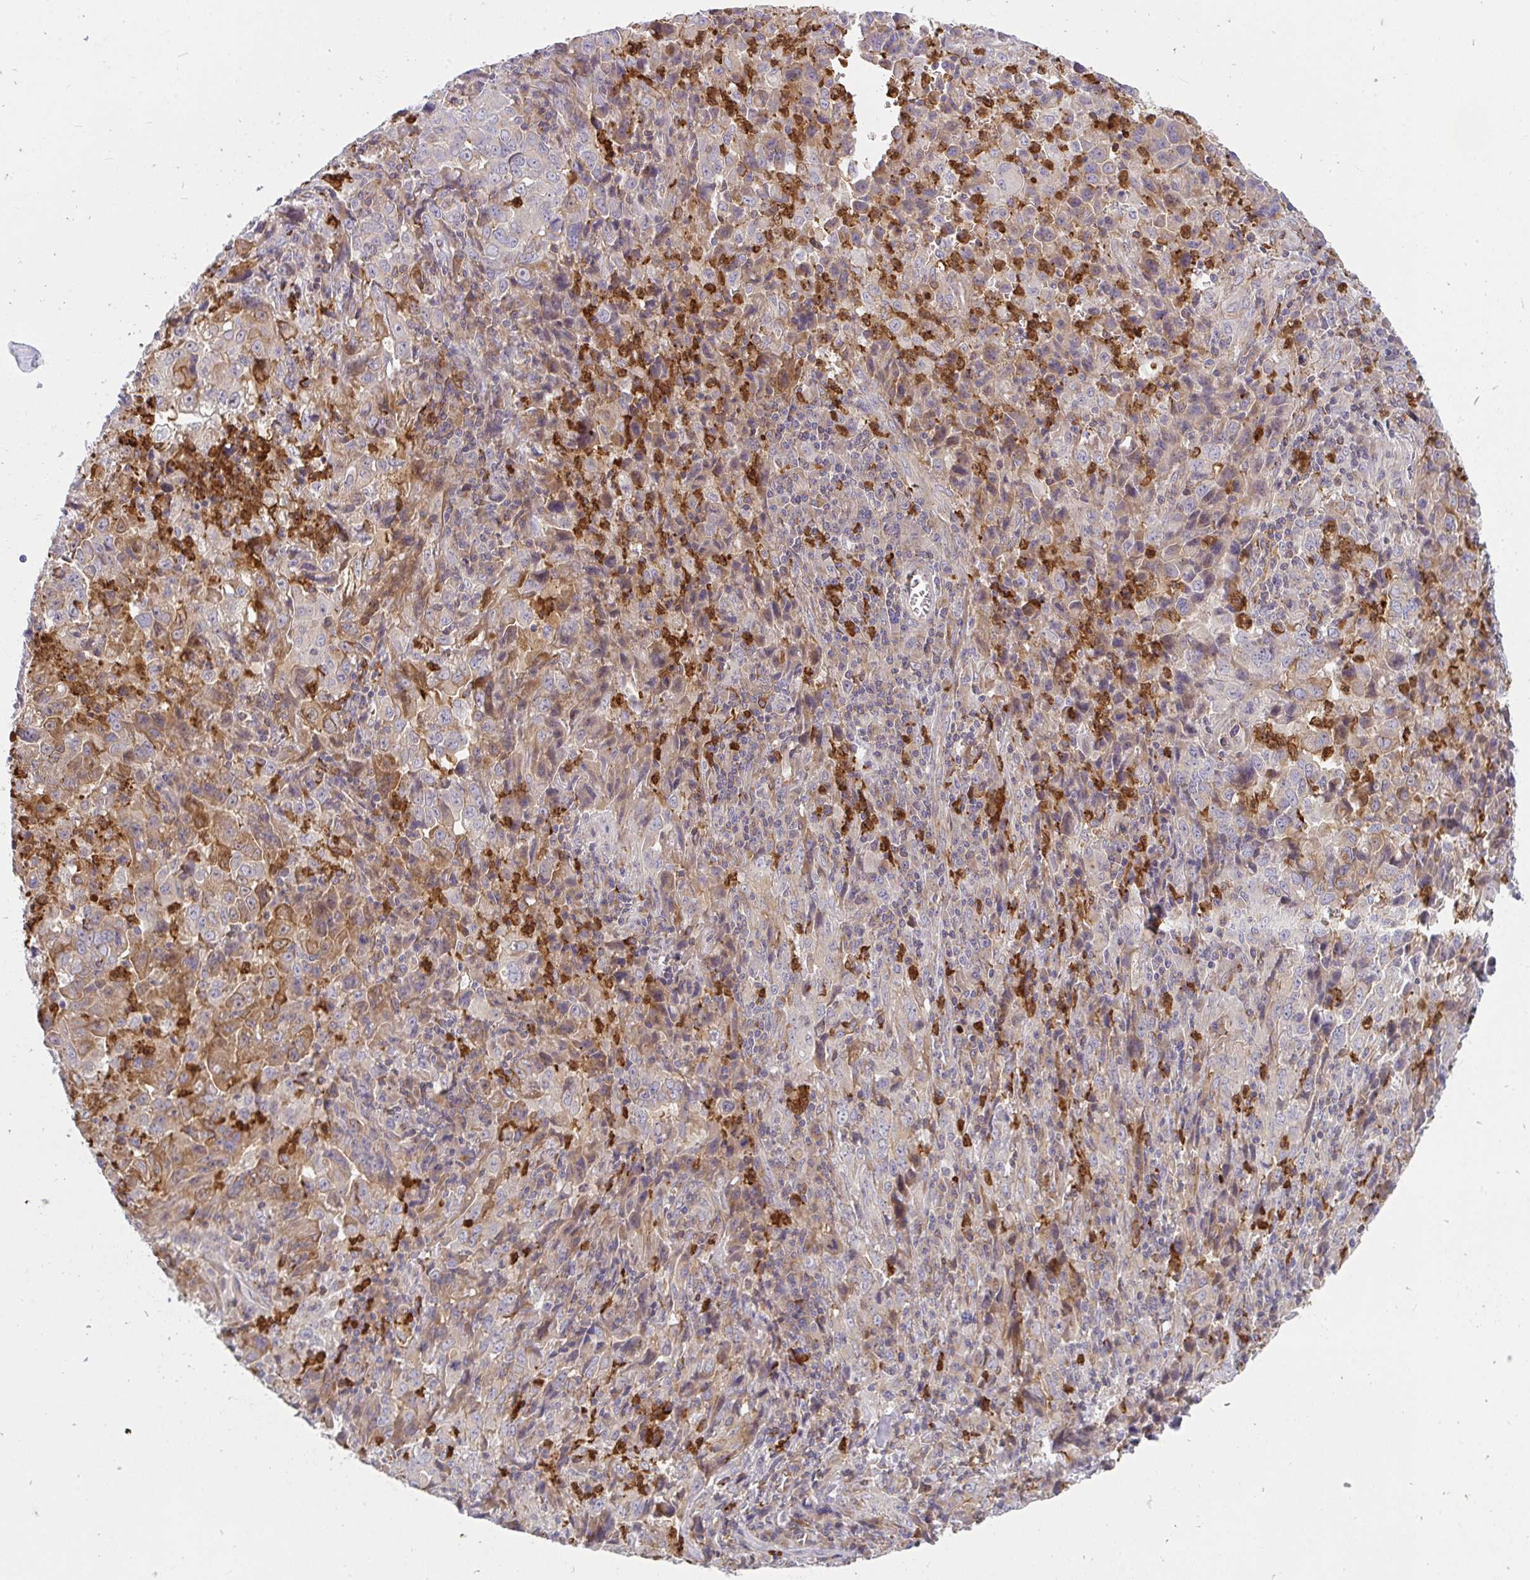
{"staining": {"intensity": "moderate", "quantity": "<25%", "location": "cytoplasmic/membranous"}, "tissue": "lung cancer", "cell_type": "Tumor cells", "image_type": "cancer", "snomed": [{"axis": "morphology", "description": "Adenocarcinoma, NOS"}, {"axis": "topography", "description": "Lung"}], "caption": "Human adenocarcinoma (lung) stained with a protein marker exhibits moderate staining in tumor cells.", "gene": "CSF3R", "patient": {"sex": "male", "age": 67}}